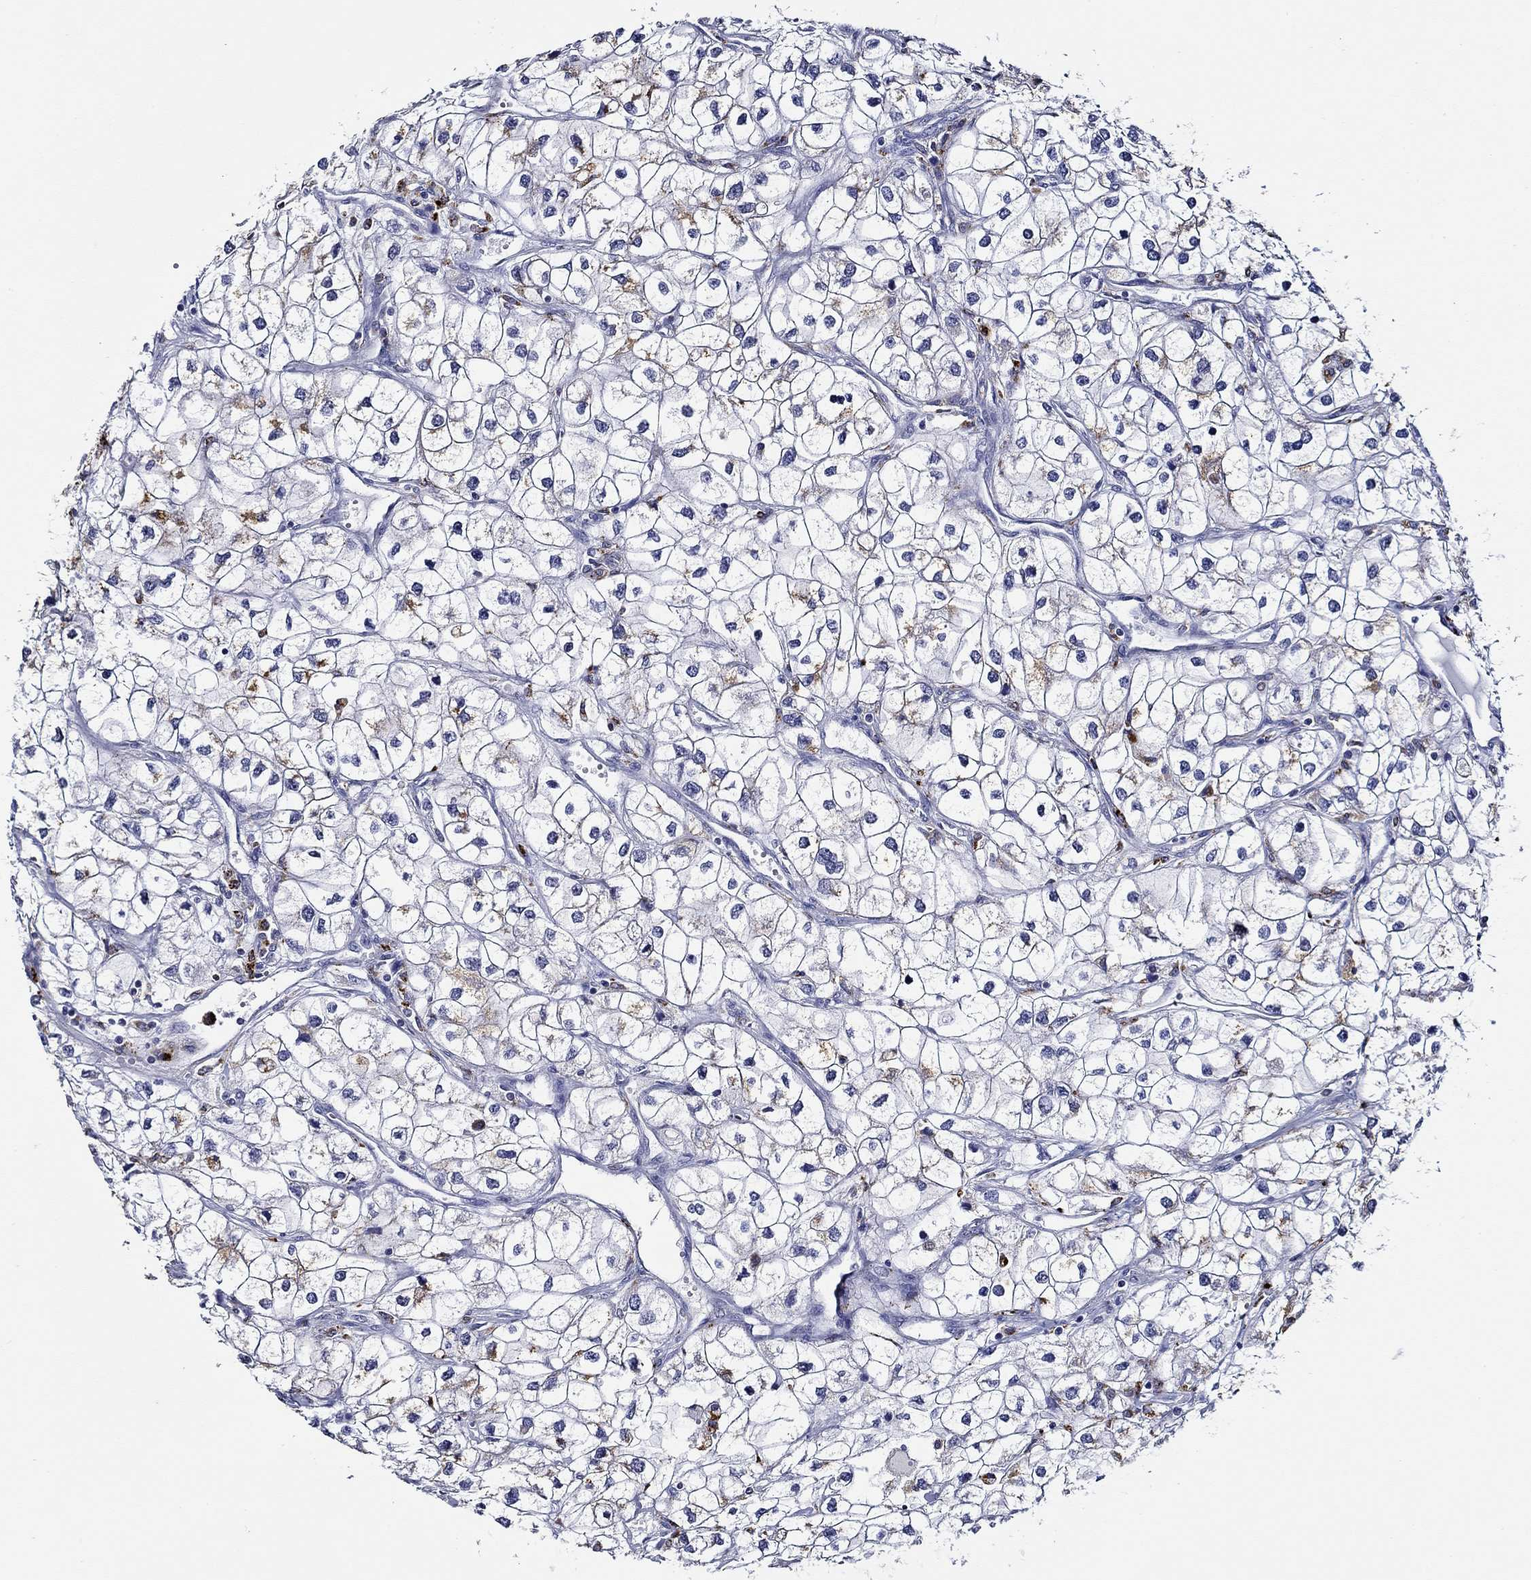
{"staining": {"intensity": "negative", "quantity": "none", "location": "none"}, "tissue": "renal cancer", "cell_type": "Tumor cells", "image_type": "cancer", "snomed": [{"axis": "morphology", "description": "Adenocarcinoma, NOS"}, {"axis": "topography", "description": "Kidney"}], "caption": "Tumor cells are negative for brown protein staining in renal adenocarcinoma.", "gene": "GATA2", "patient": {"sex": "male", "age": 59}}